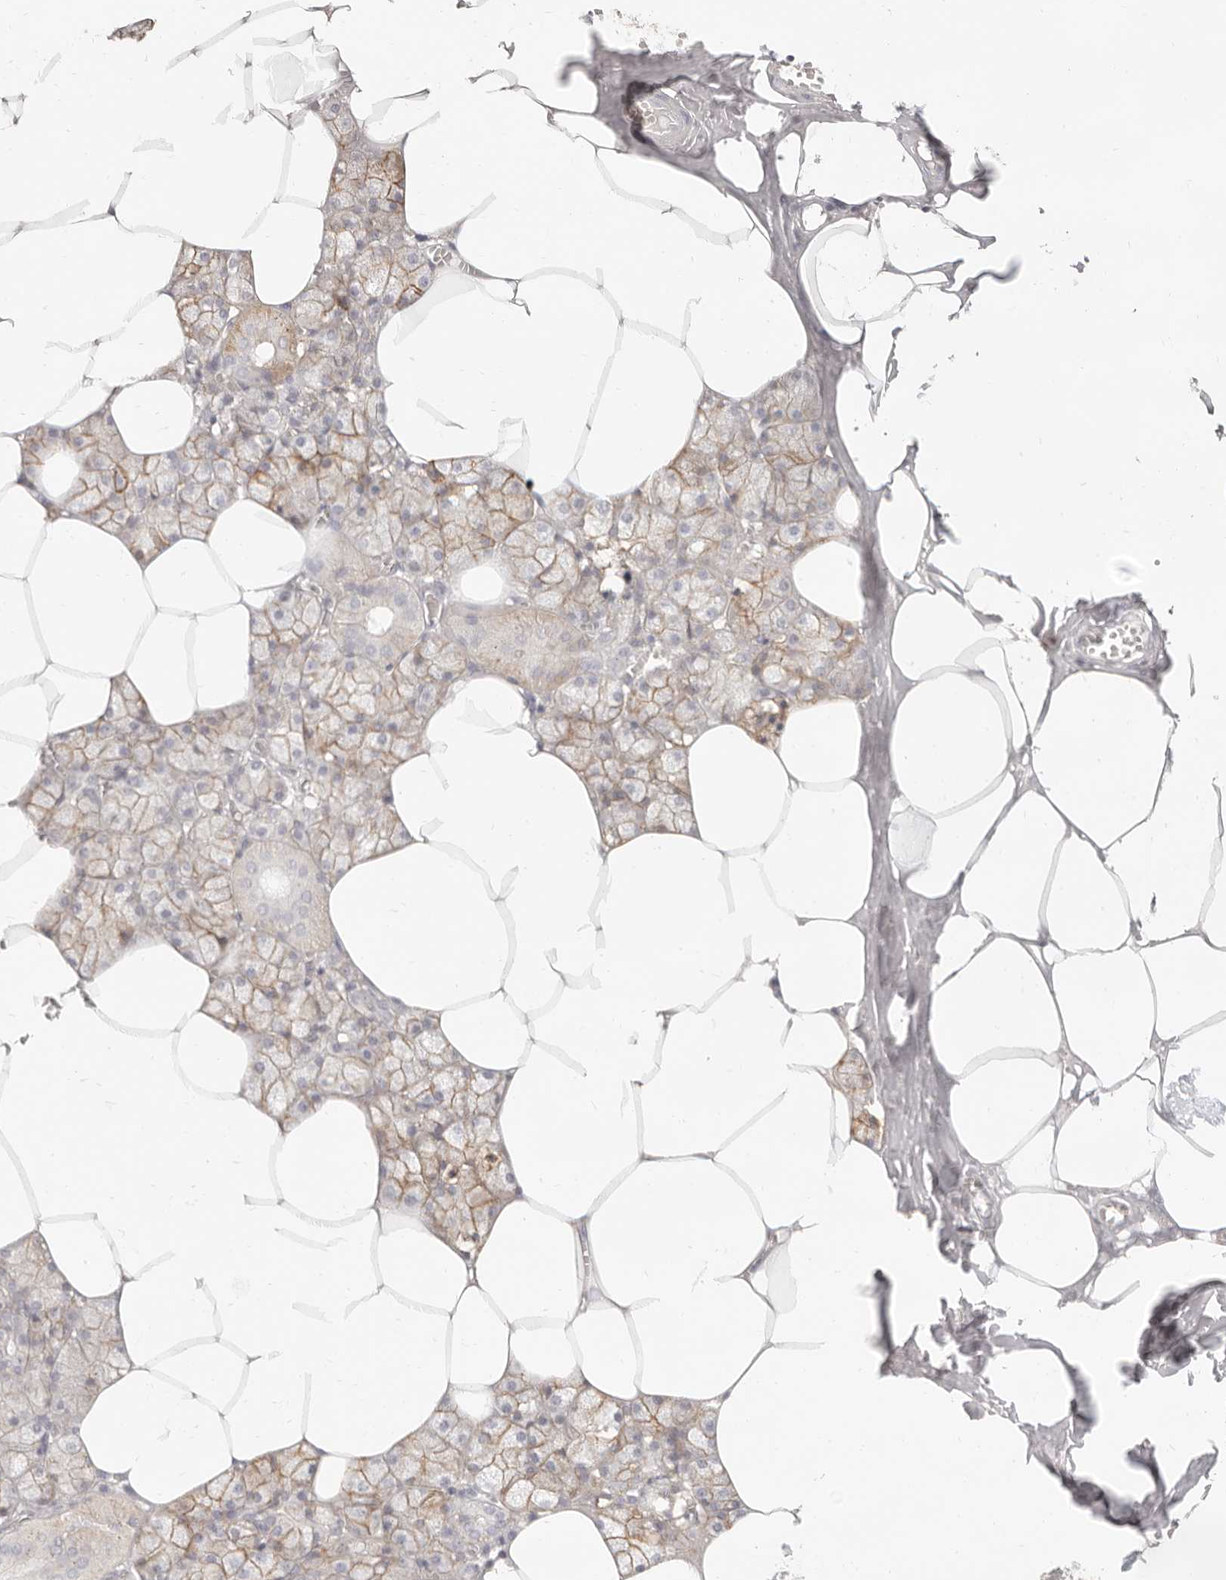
{"staining": {"intensity": "moderate", "quantity": "<25%", "location": "cytoplasmic/membranous"}, "tissue": "salivary gland", "cell_type": "Glandular cells", "image_type": "normal", "snomed": [{"axis": "morphology", "description": "Normal tissue, NOS"}, {"axis": "topography", "description": "Salivary gland"}], "caption": "This is a photomicrograph of IHC staining of unremarkable salivary gland, which shows moderate staining in the cytoplasmic/membranous of glandular cells.", "gene": "EPCAM", "patient": {"sex": "male", "age": 62}}